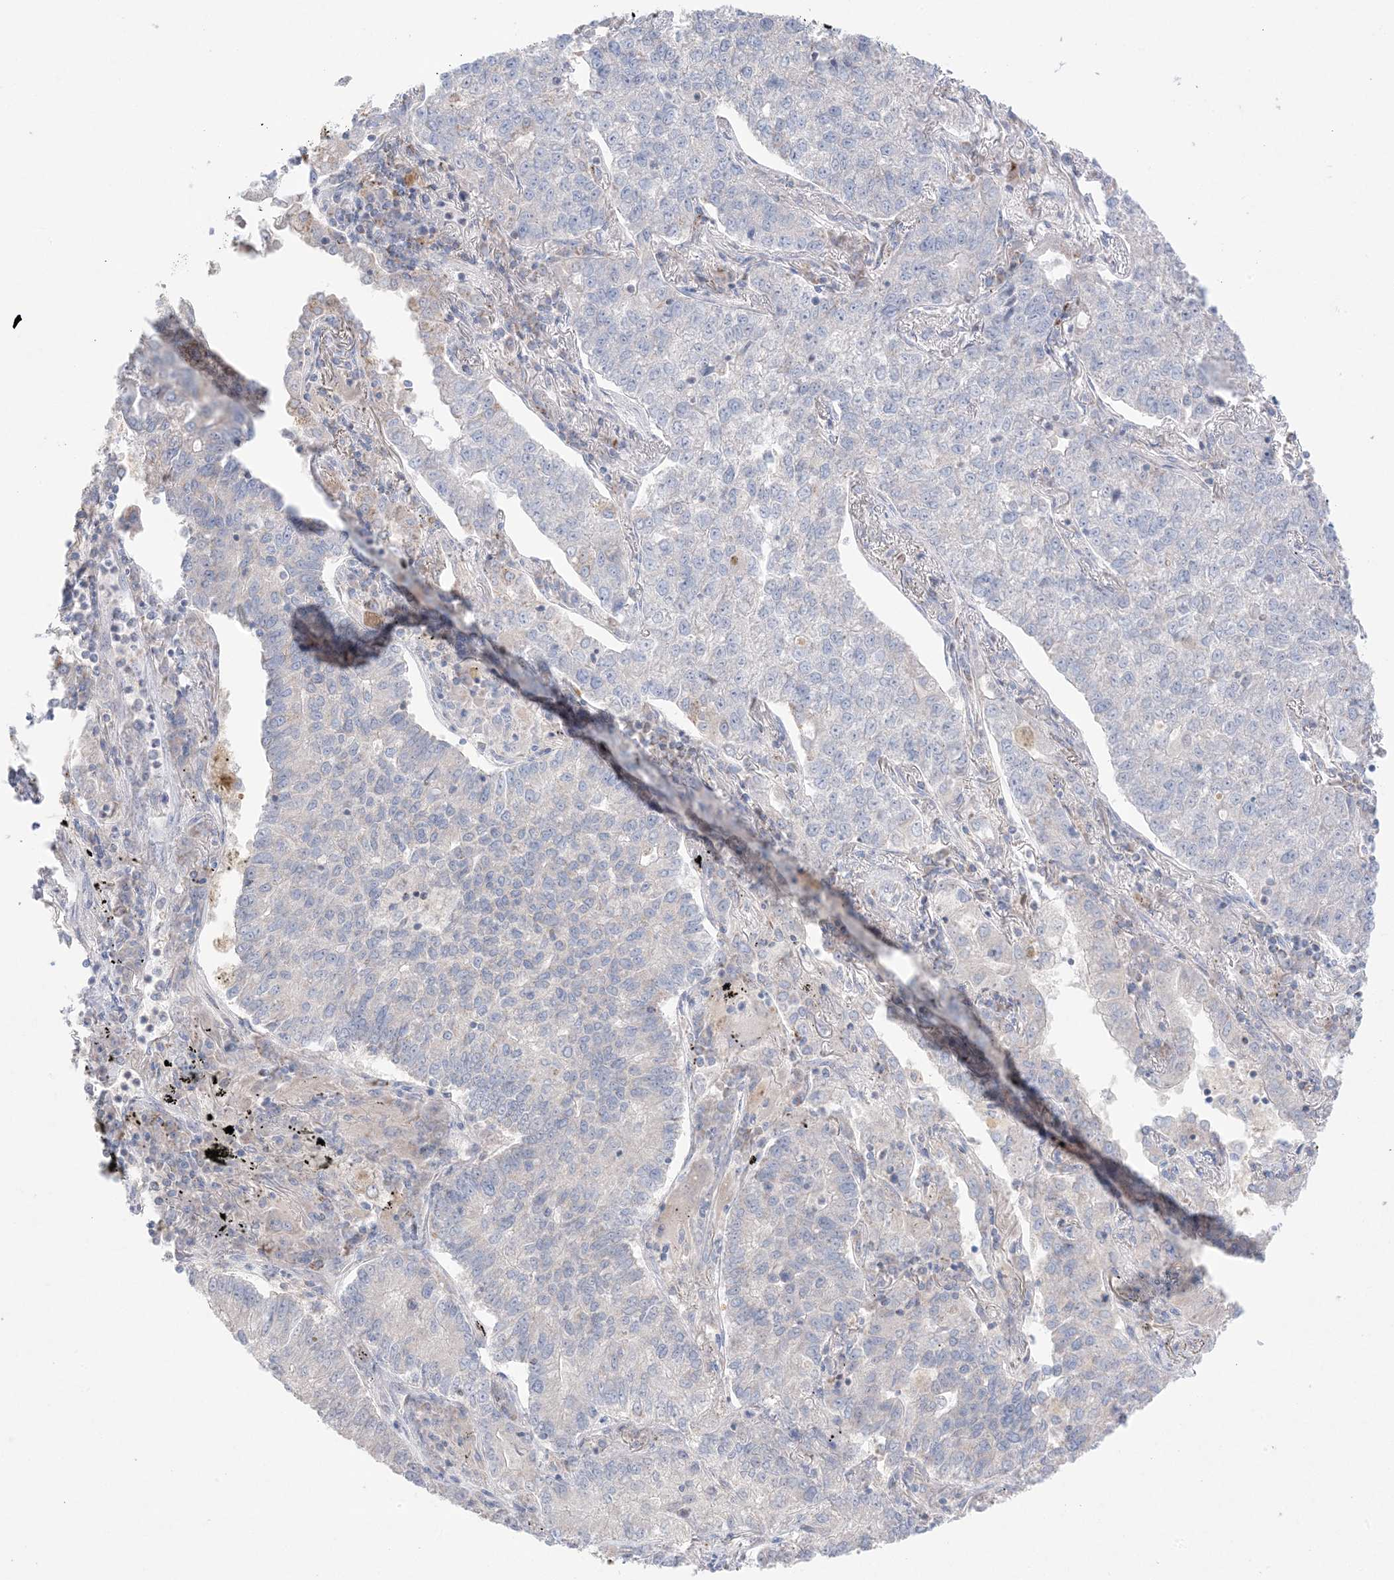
{"staining": {"intensity": "negative", "quantity": "none", "location": "none"}, "tissue": "lung cancer", "cell_type": "Tumor cells", "image_type": "cancer", "snomed": [{"axis": "morphology", "description": "Adenocarcinoma, NOS"}, {"axis": "topography", "description": "Lung"}], "caption": "A high-resolution image shows immunohistochemistry (IHC) staining of lung cancer, which displays no significant staining in tumor cells. (DAB (3,3'-diaminobenzidine) immunohistochemistry (IHC), high magnification).", "gene": "KCTD6", "patient": {"sex": "male", "age": 49}}